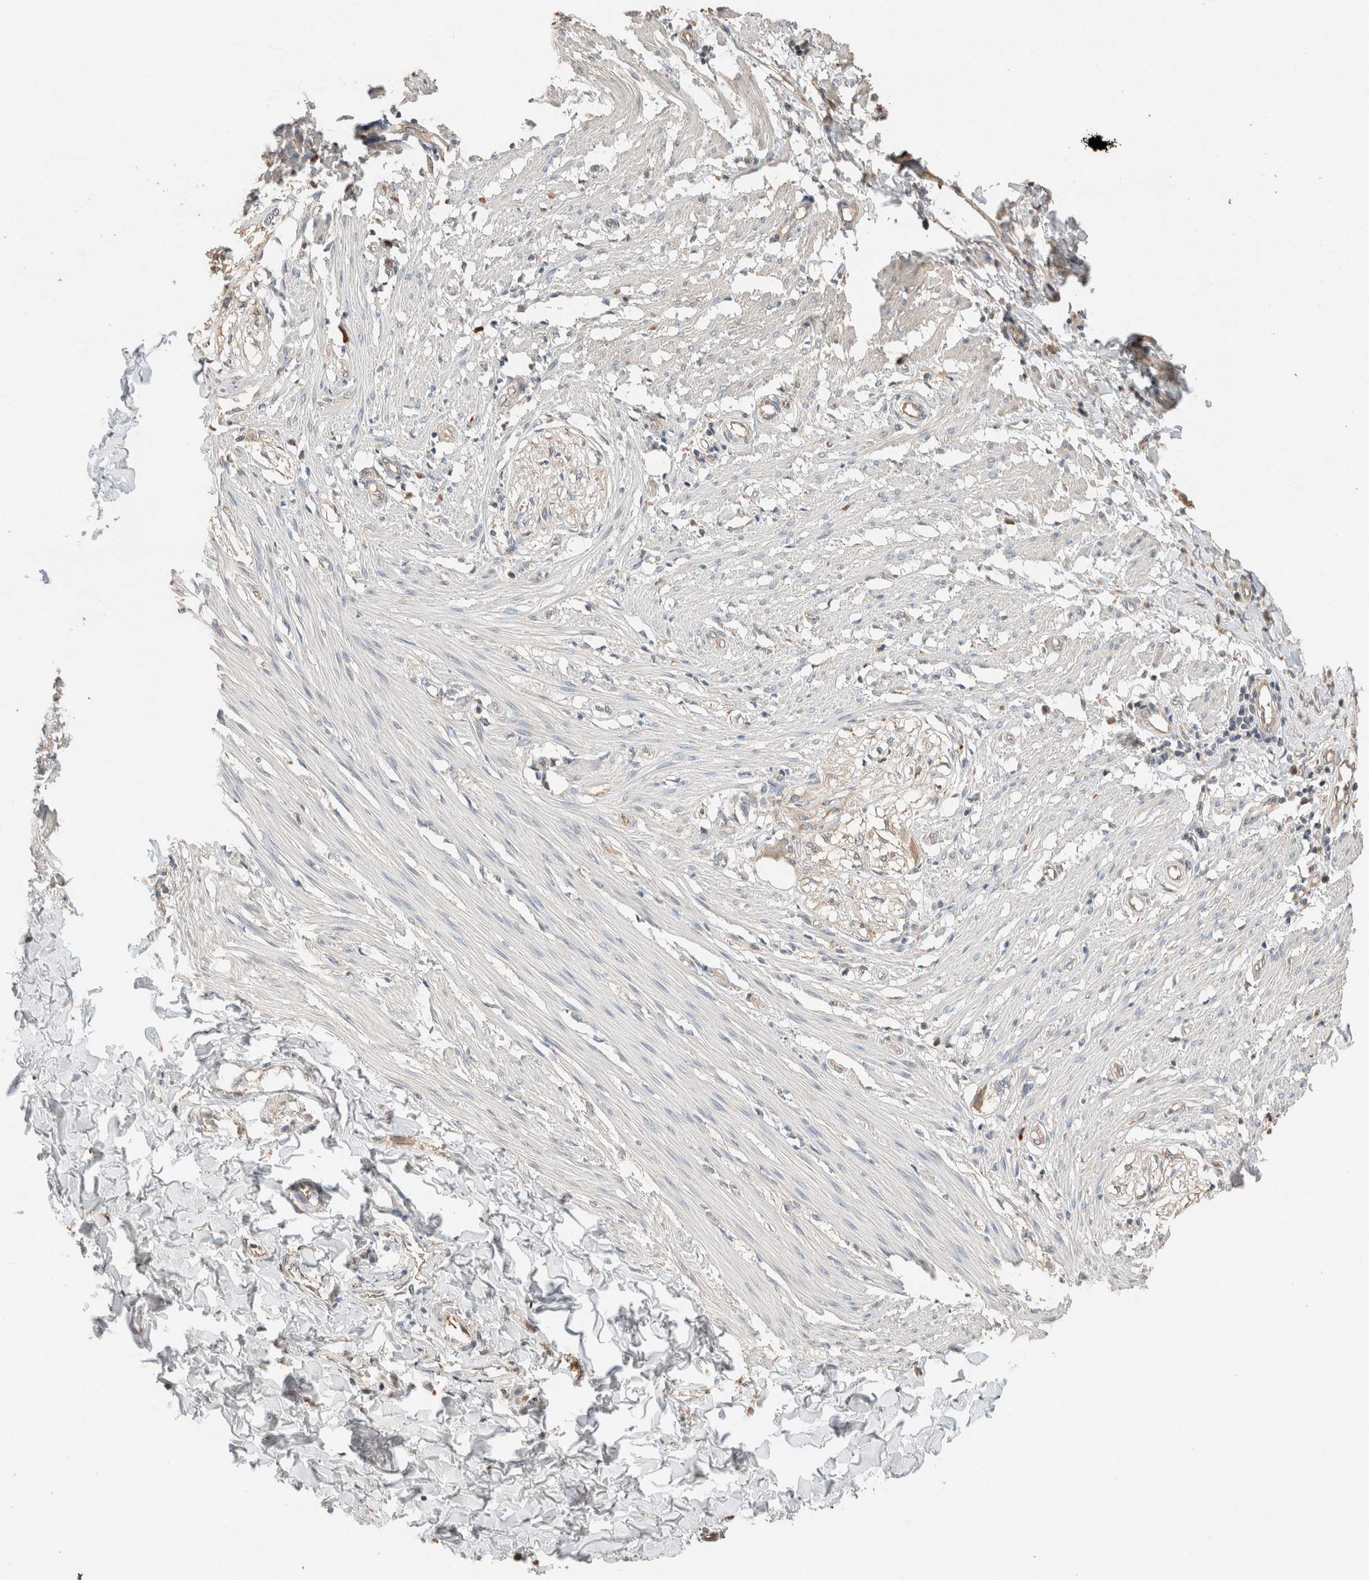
{"staining": {"intensity": "negative", "quantity": "none", "location": "none"}, "tissue": "smooth muscle", "cell_type": "Smooth muscle cells", "image_type": "normal", "snomed": [{"axis": "morphology", "description": "Normal tissue, NOS"}, {"axis": "morphology", "description": "Adenocarcinoma, NOS"}, {"axis": "topography", "description": "Smooth muscle"}, {"axis": "topography", "description": "Colon"}], "caption": "Smooth muscle cells are negative for protein expression in normal human smooth muscle. The staining was performed using DAB to visualize the protein expression in brown, while the nuclei were stained in blue with hematoxylin (Magnification: 20x).", "gene": "TUBD1", "patient": {"sex": "male", "age": 14}}